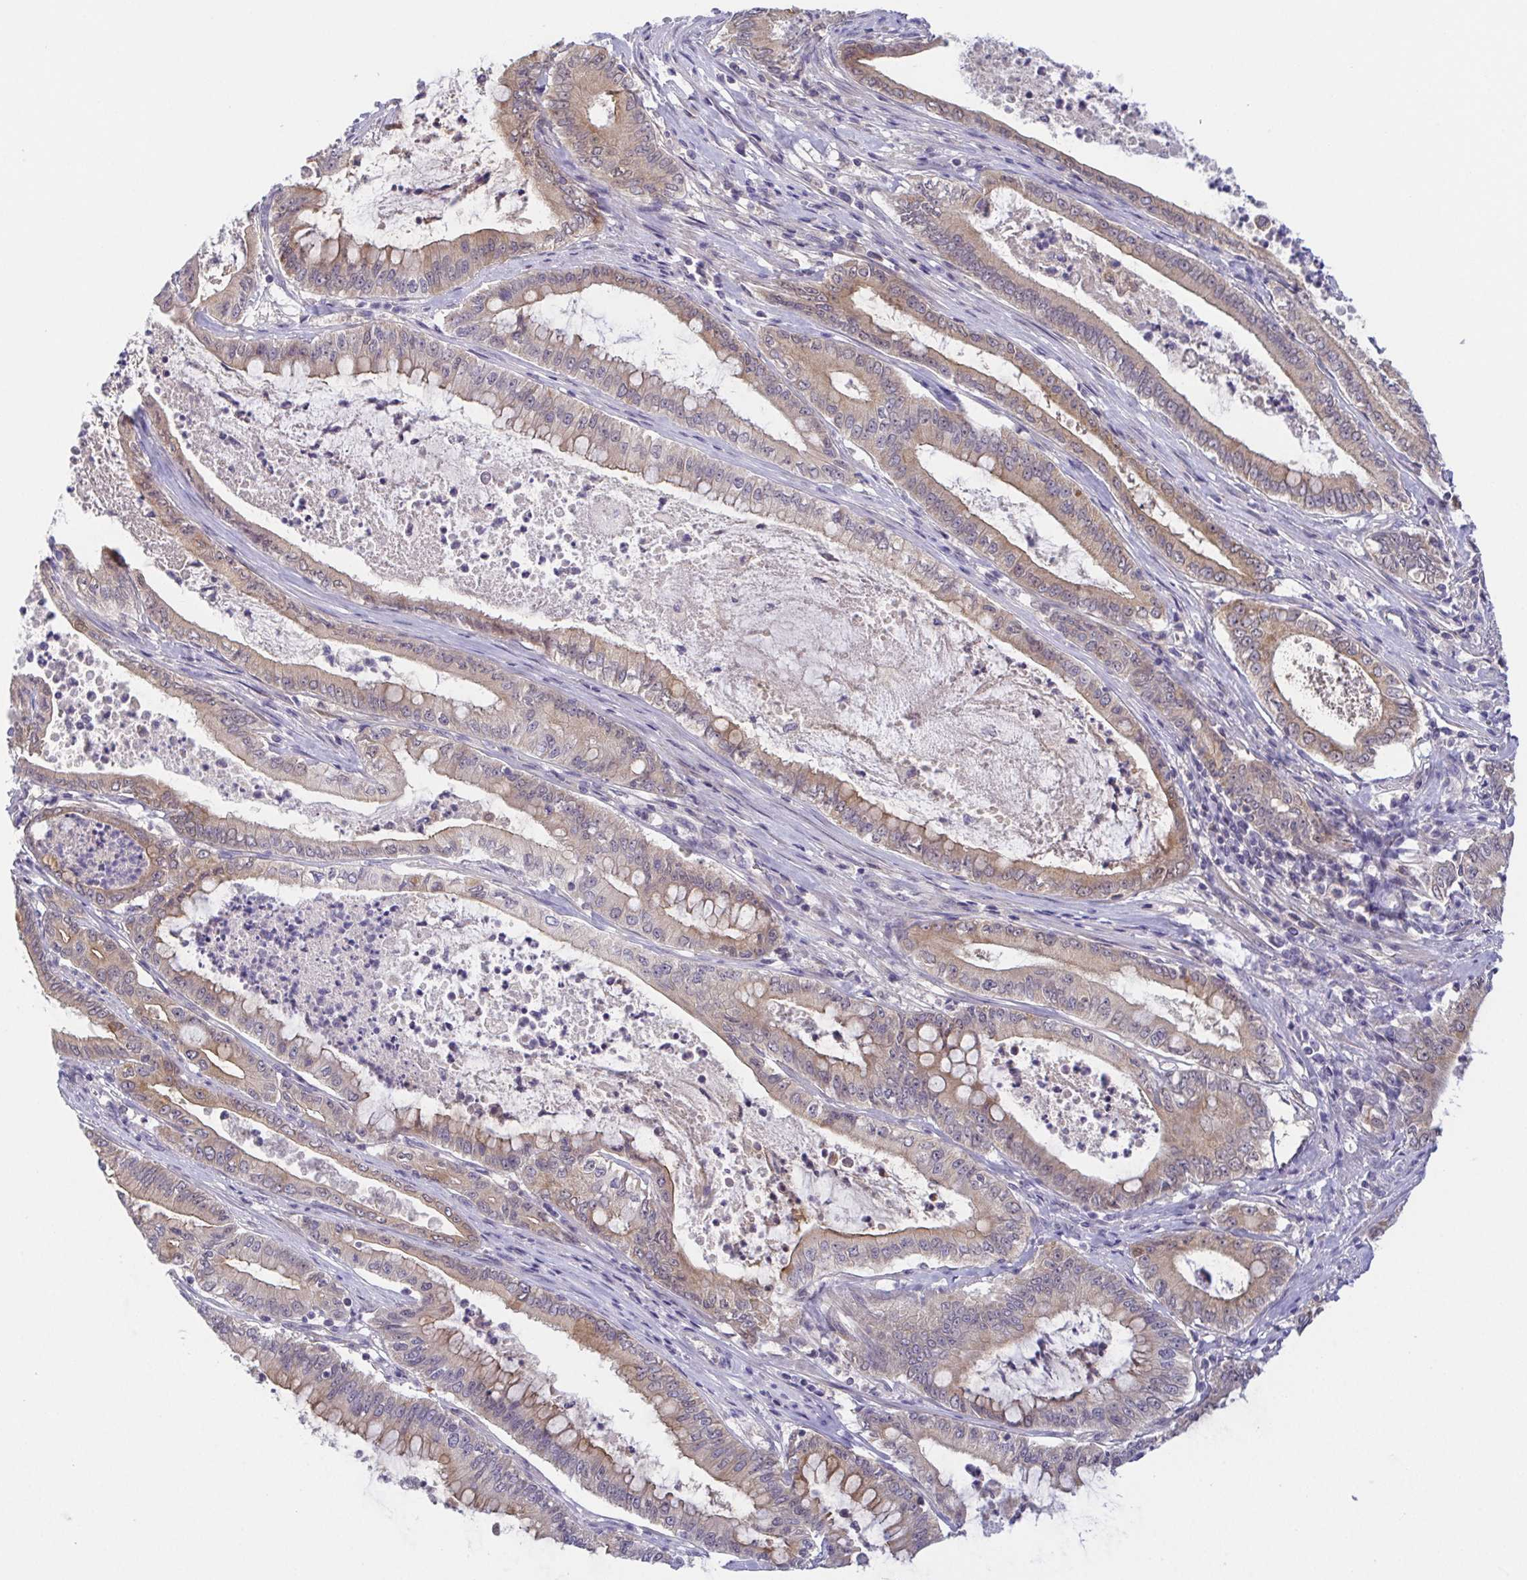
{"staining": {"intensity": "weak", "quantity": ">75%", "location": "cytoplasmic/membranous"}, "tissue": "pancreatic cancer", "cell_type": "Tumor cells", "image_type": "cancer", "snomed": [{"axis": "morphology", "description": "Adenocarcinoma, NOS"}, {"axis": "topography", "description": "Pancreas"}], "caption": "Immunohistochemistry staining of pancreatic cancer (adenocarcinoma), which shows low levels of weak cytoplasmic/membranous staining in about >75% of tumor cells indicating weak cytoplasmic/membranous protein staining. The staining was performed using DAB (3,3'-diaminobenzidine) (brown) for protein detection and nuclei were counterstained in hematoxylin (blue).", "gene": "BCL2L1", "patient": {"sex": "male", "age": 71}}